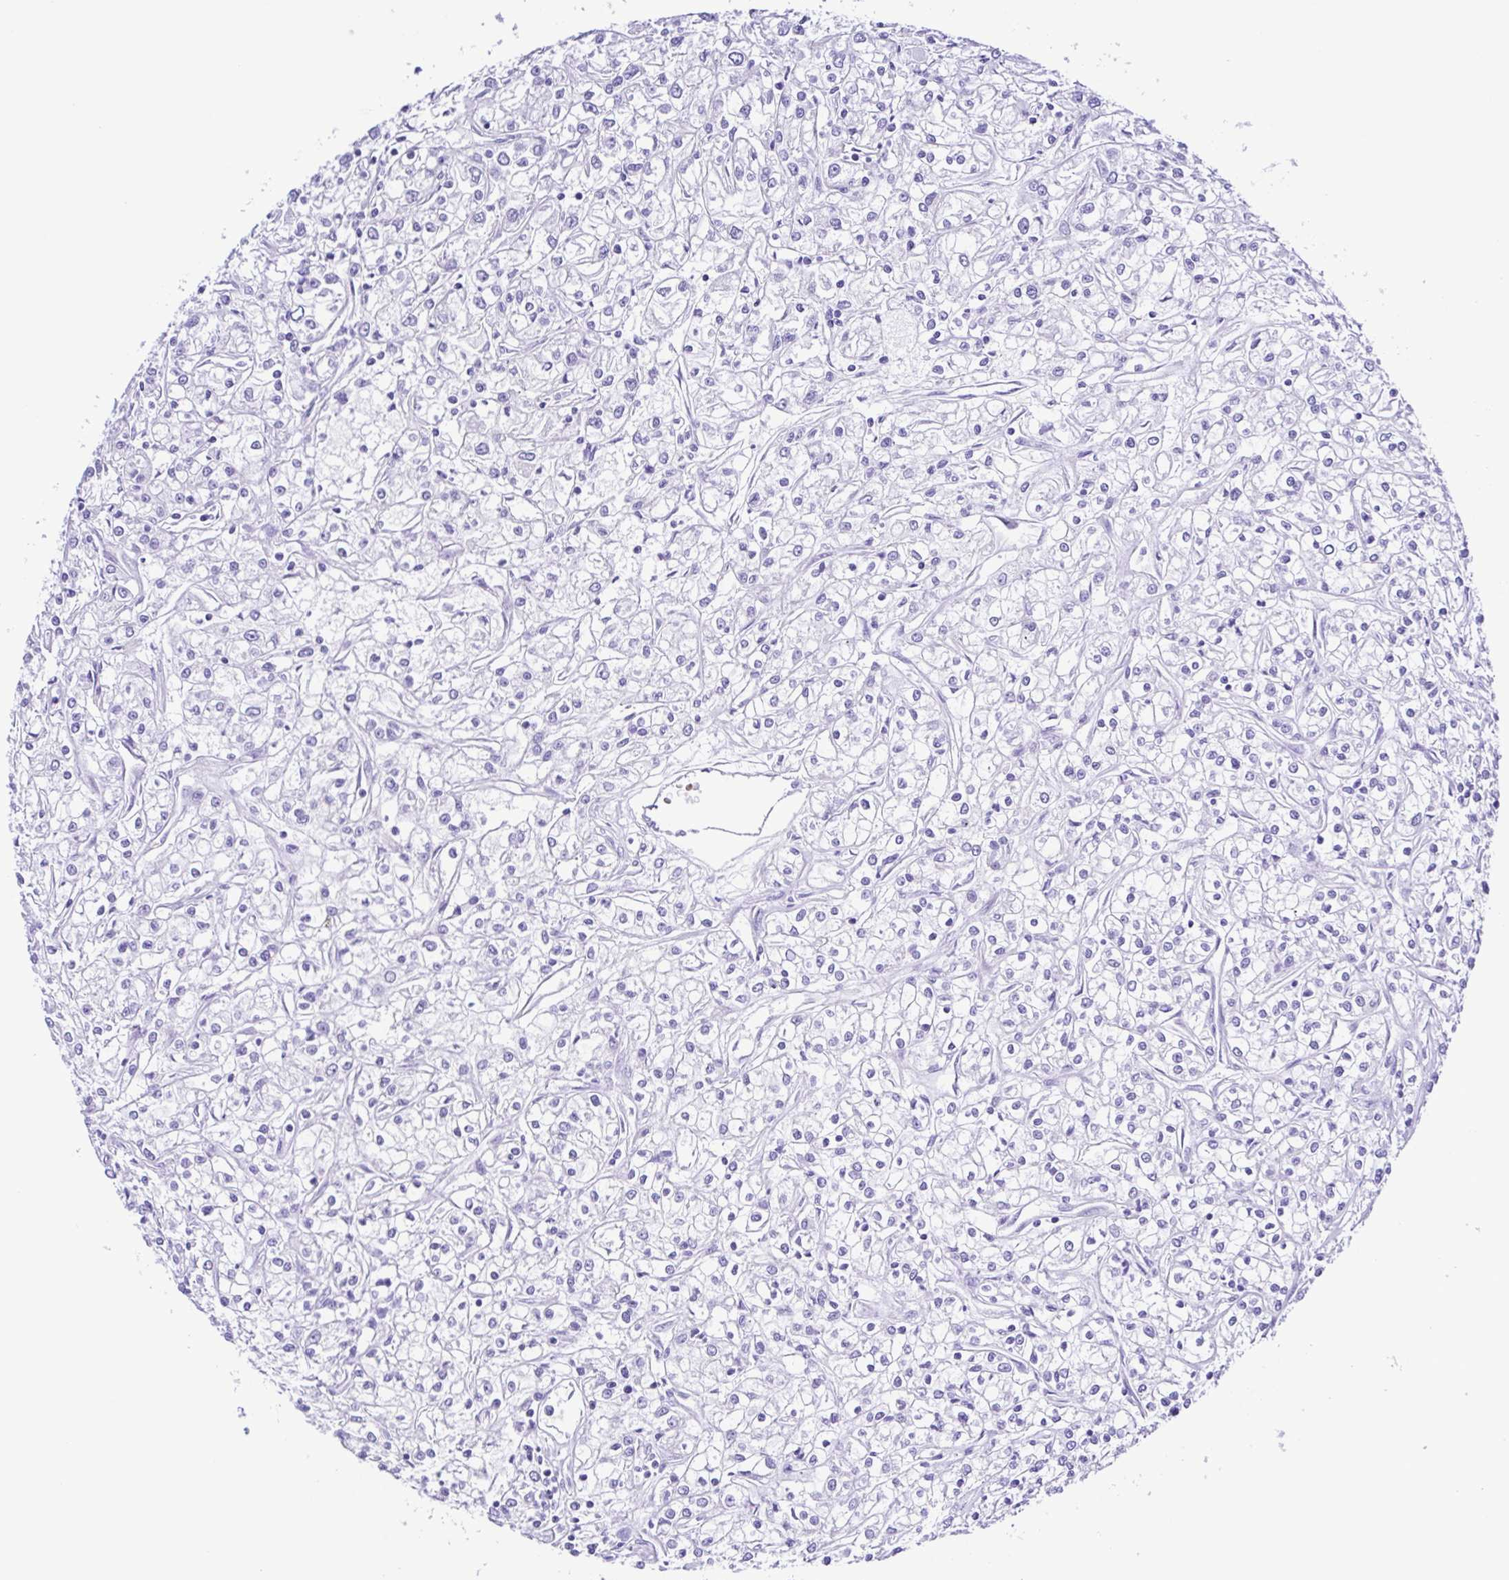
{"staining": {"intensity": "negative", "quantity": "none", "location": "none"}, "tissue": "renal cancer", "cell_type": "Tumor cells", "image_type": "cancer", "snomed": [{"axis": "morphology", "description": "Adenocarcinoma, NOS"}, {"axis": "topography", "description": "Kidney"}], "caption": "DAB immunohistochemical staining of adenocarcinoma (renal) demonstrates no significant staining in tumor cells. (DAB (3,3'-diaminobenzidine) IHC with hematoxylin counter stain).", "gene": "SYT1", "patient": {"sex": "female", "age": 59}}